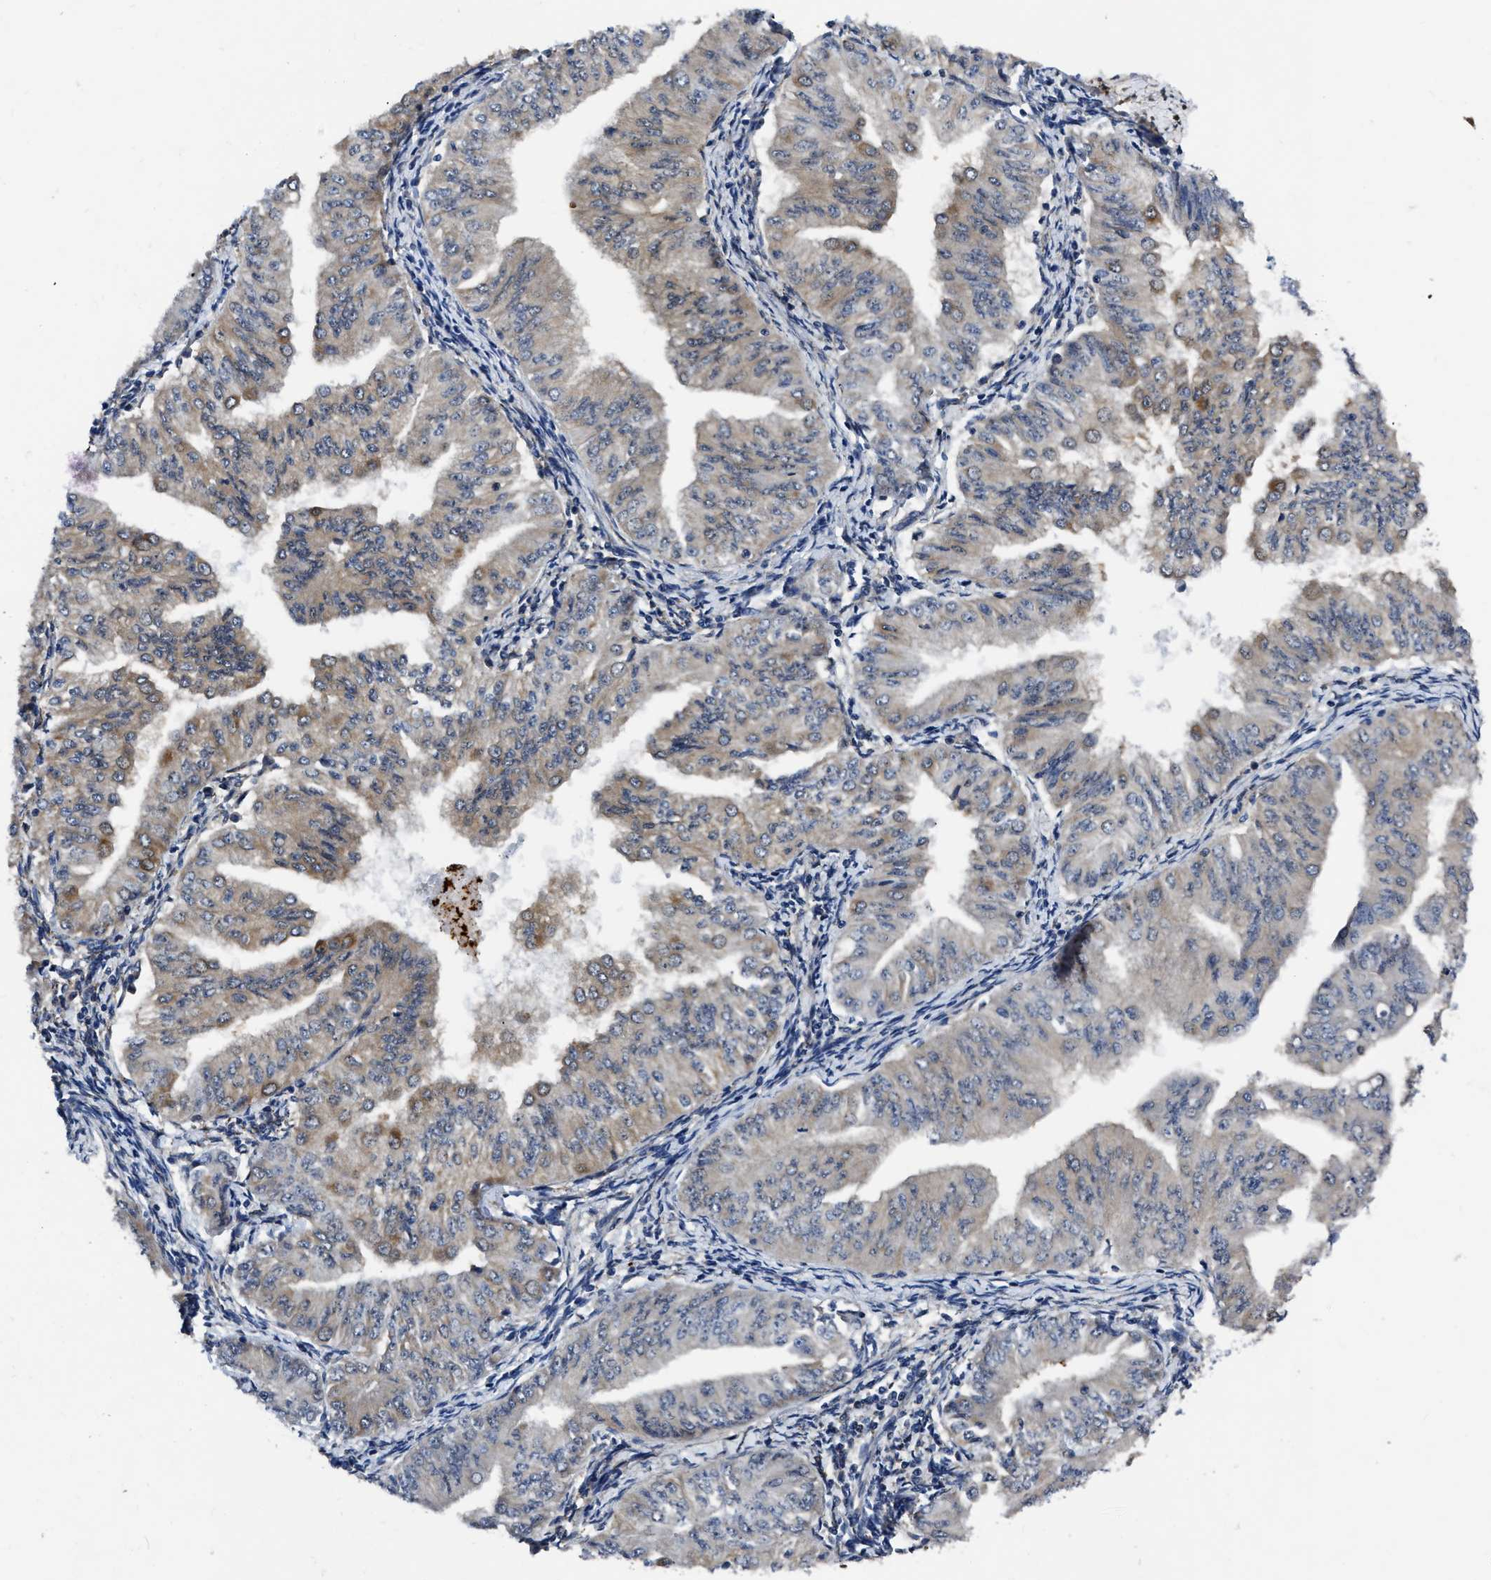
{"staining": {"intensity": "weak", "quantity": "<25%", "location": "cytoplasmic/membranous"}, "tissue": "endometrial cancer", "cell_type": "Tumor cells", "image_type": "cancer", "snomed": [{"axis": "morphology", "description": "Normal tissue, NOS"}, {"axis": "morphology", "description": "Adenocarcinoma, NOS"}, {"axis": "topography", "description": "Endometrium"}], "caption": "Tumor cells show no significant protein positivity in adenocarcinoma (endometrial).", "gene": "GET4", "patient": {"sex": "female", "age": 53}}